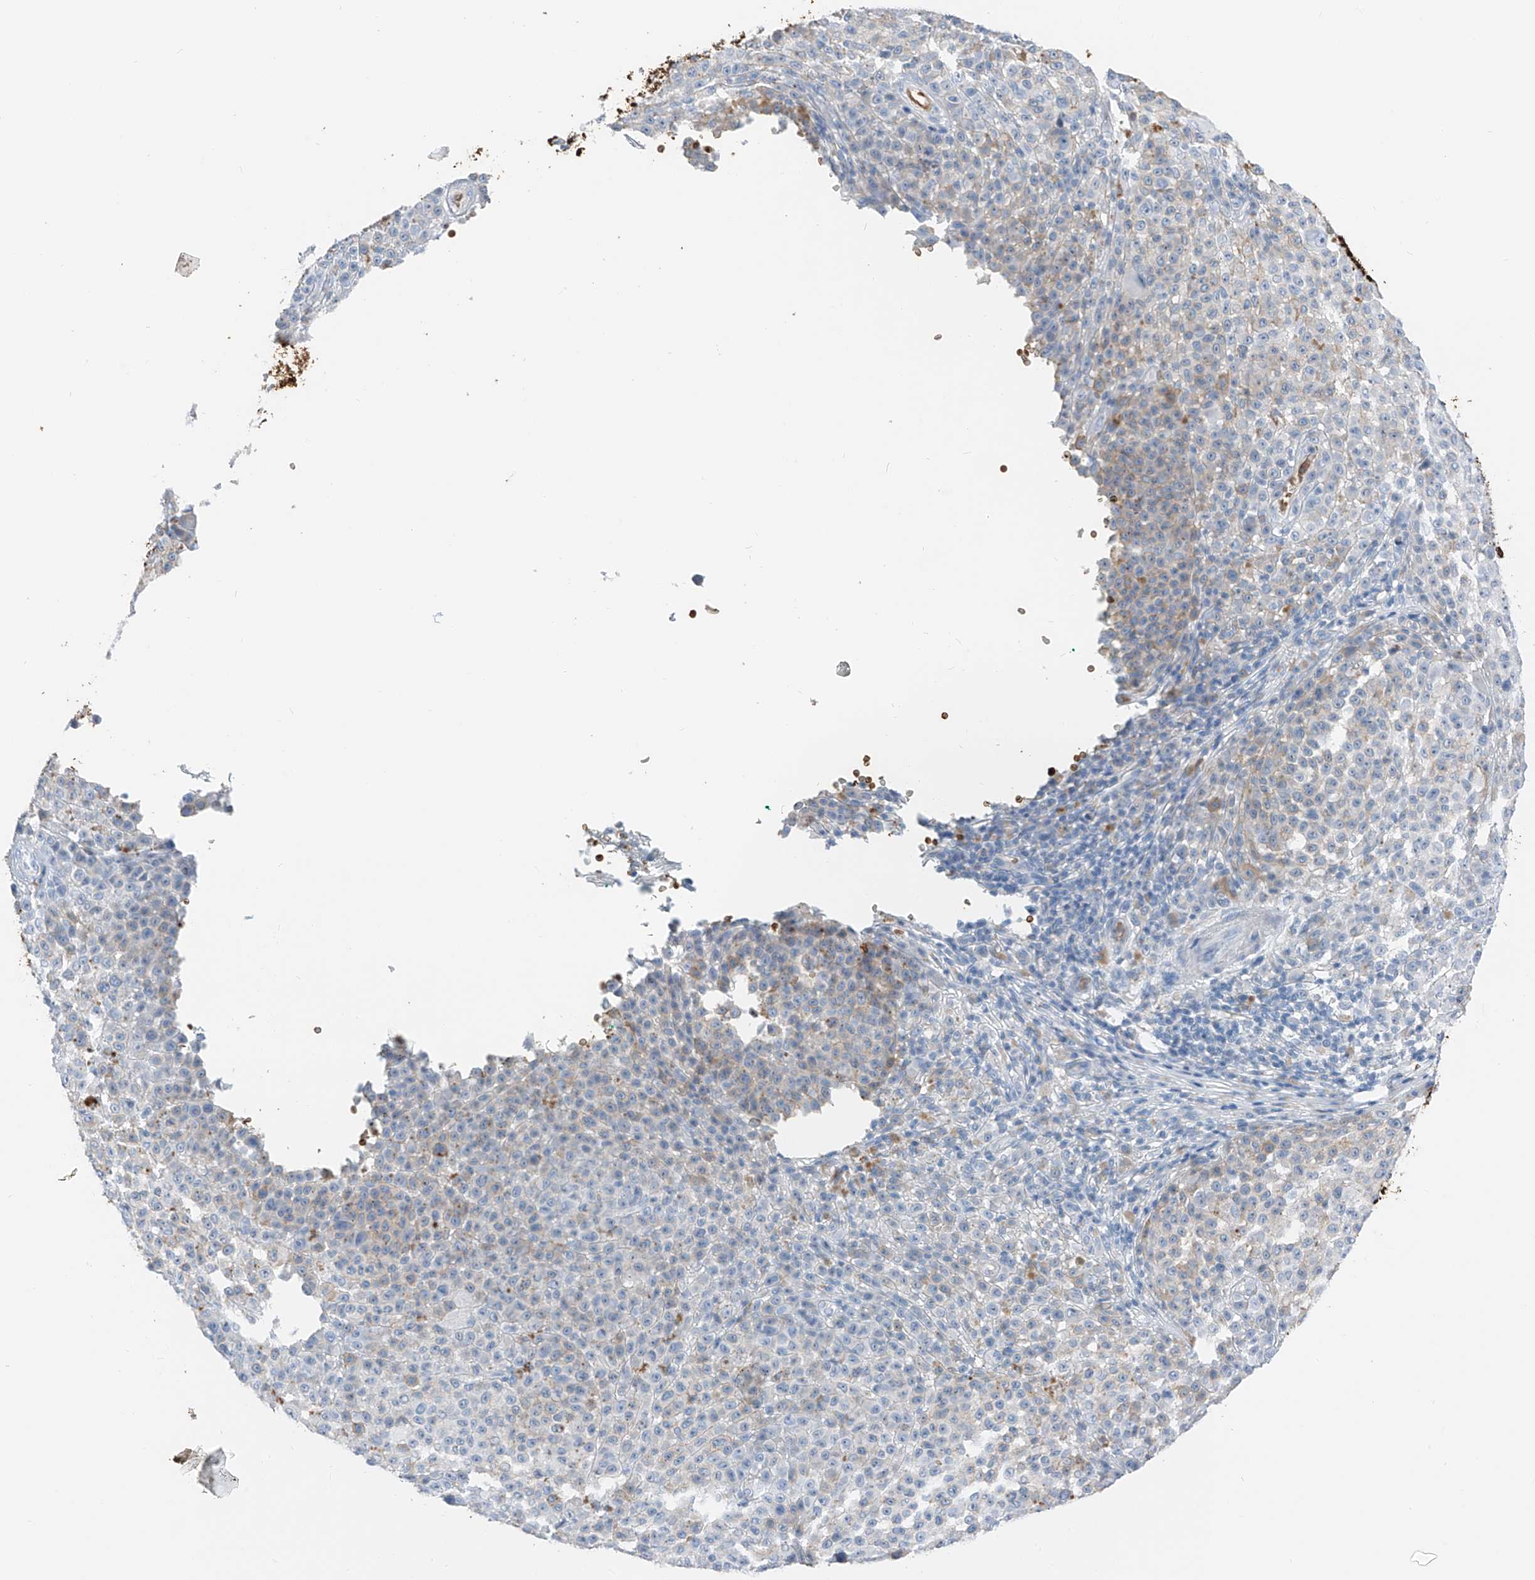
{"staining": {"intensity": "negative", "quantity": "none", "location": "none"}, "tissue": "melanoma", "cell_type": "Tumor cells", "image_type": "cancer", "snomed": [{"axis": "morphology", "description": "Malignant melanoma, NOS"}, {"axis": "topography", "description": "Skin"}], "caption": "Tumor cells show no significant protein staining in melanoma.", "gene": "PRSS23", "patient": {"sex": "female", "age": 94}}